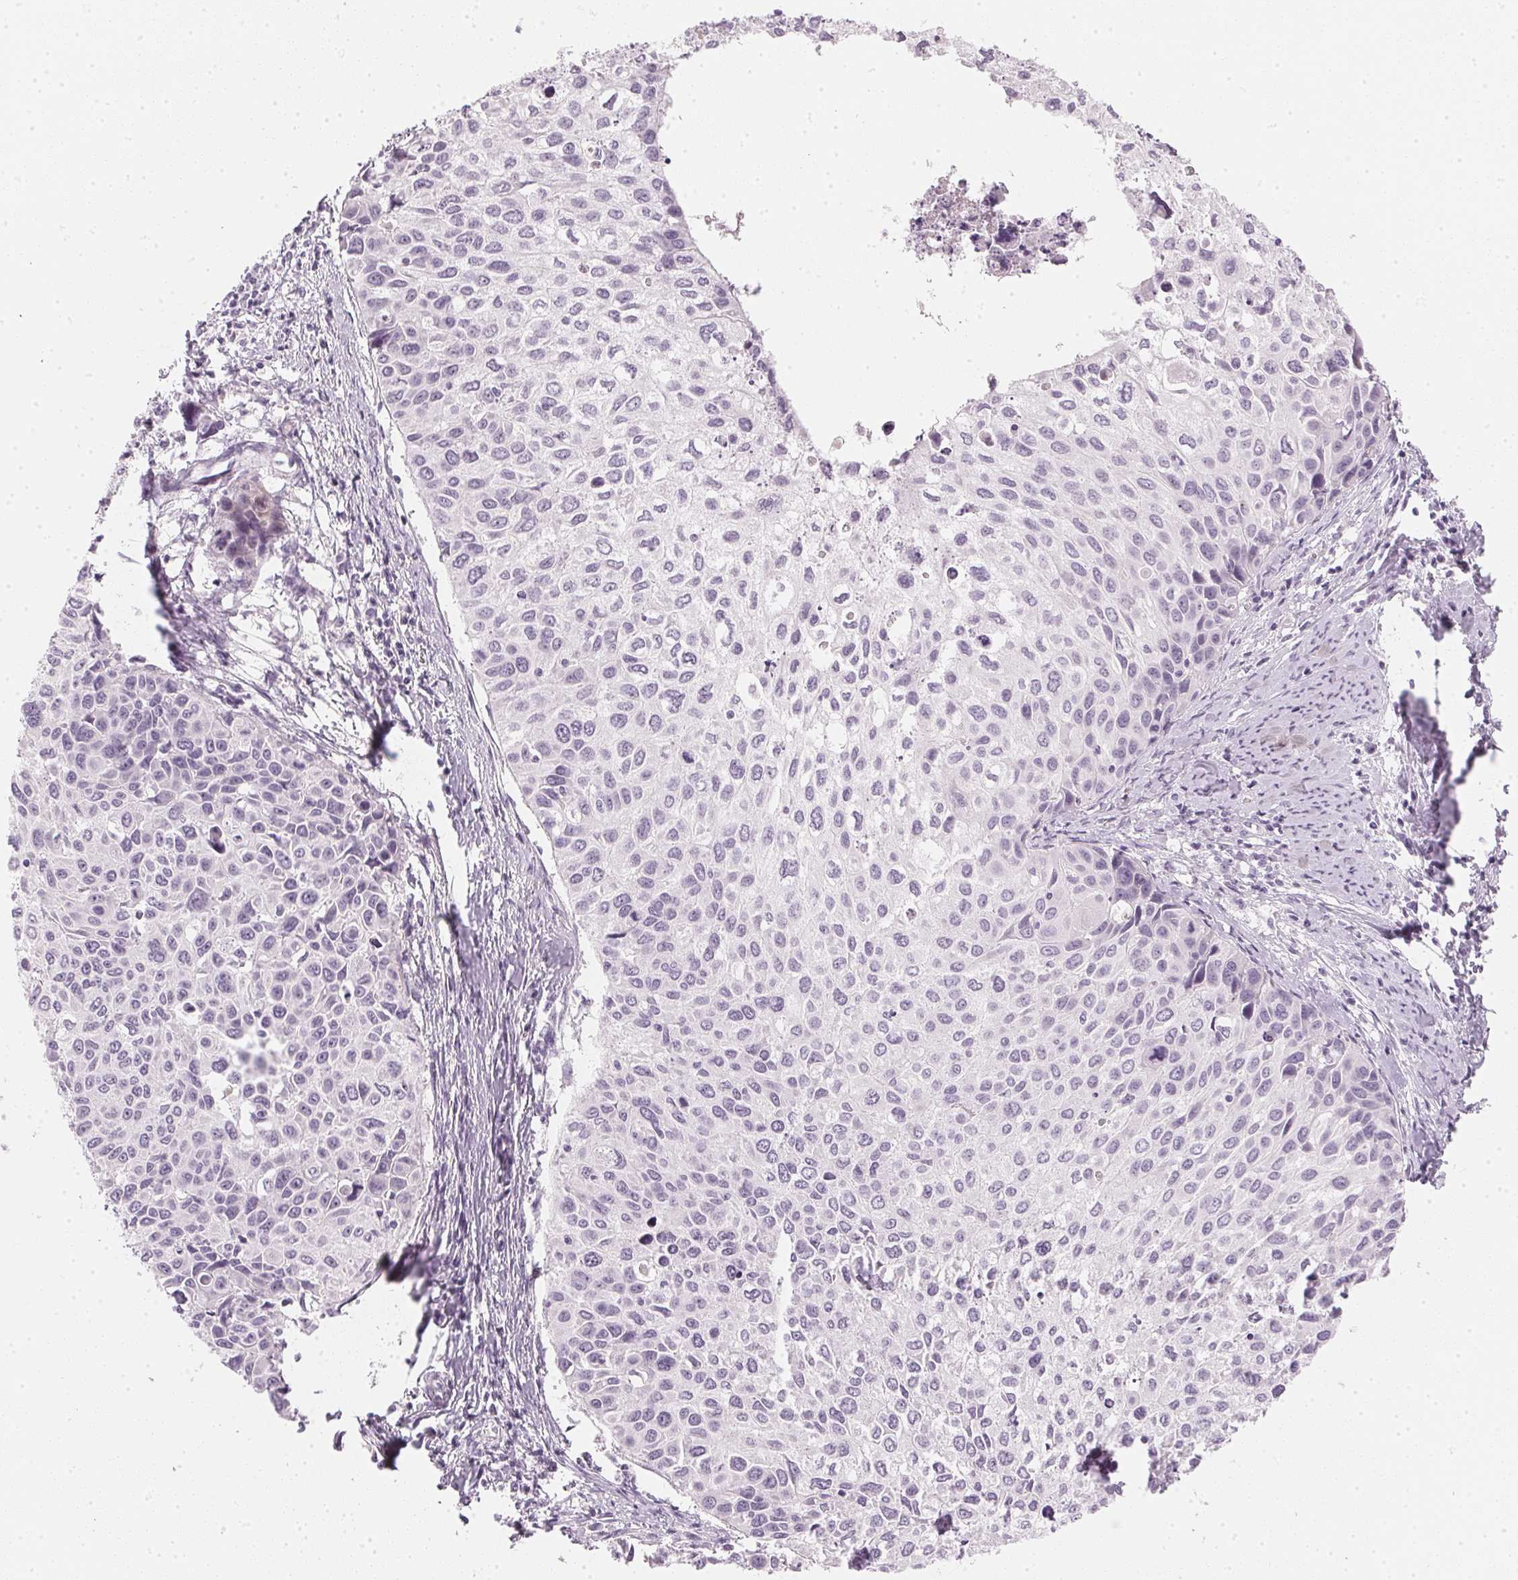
{"staining": {"intensity": "negative", "quantity": "none", "location": "none"}, "tissue": "cervical cancer", "cell_type": "Tumor cells", "image_type": "cancer", "snomed": [{"axis": "morphology", "description": "Squamous cell carcinoma, NOS"}, {"axis": "topography", "description": "Cervix"}], "caption": "Human cervical cancer stained for a protein using immunohistochemistry reveals no staining in tumor cells.", "gene": "CHST4", "patient": {"sex": "female", "age": 50}}